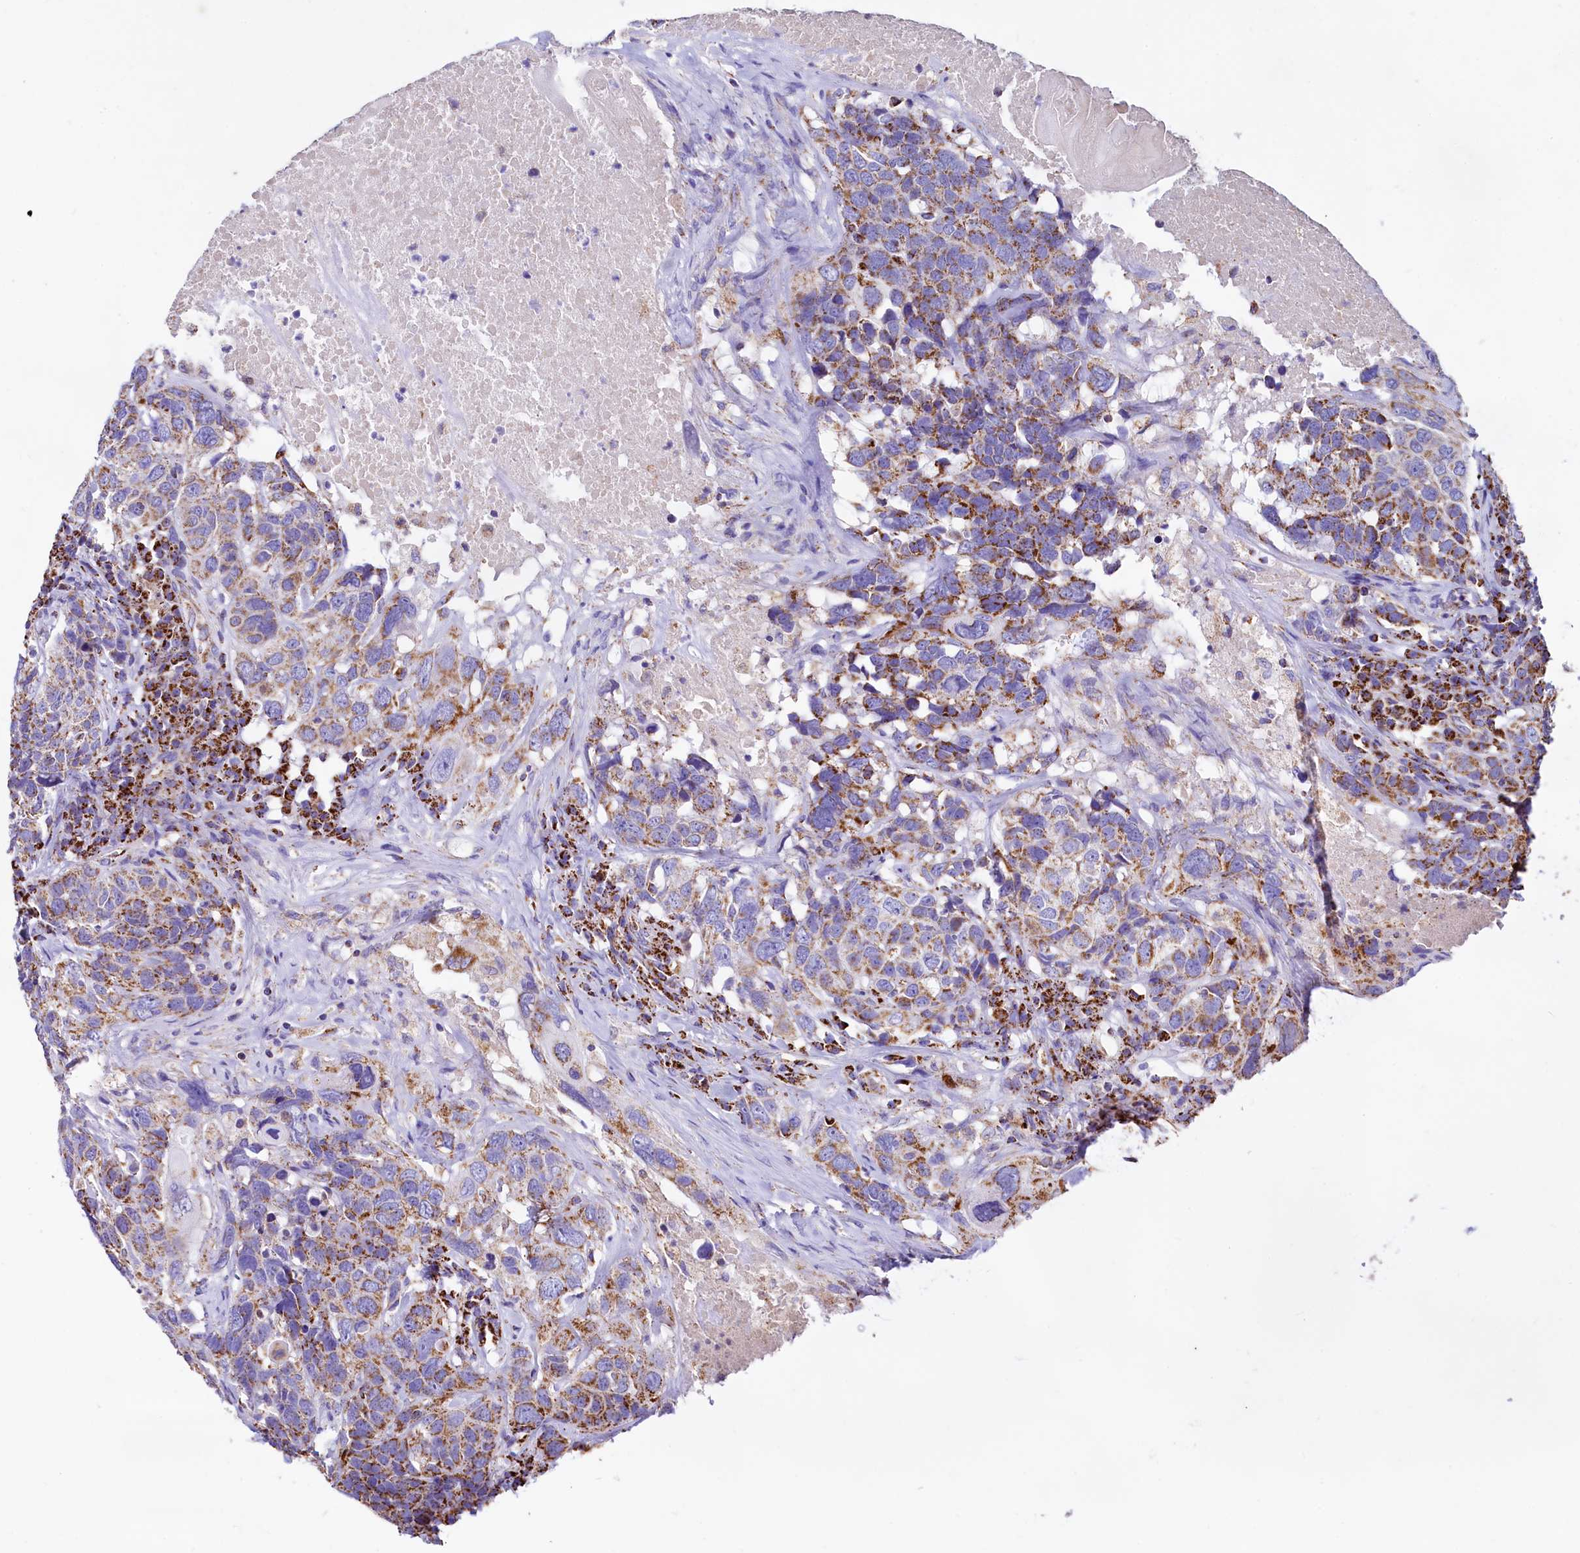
{"staining": {"intensity": "moderate", "quantity": "25%-75%", "location": "cytoplasmic/membranous"}, "tissue": "head and neck cancer", "cell_type": "Tumor cells", "image_type": "cancer", "snomed": [{"axis": "morphology", "description": "Squamous cell carcinoma, NOS"}, {"axis": "topography", "description": "Head-Neck"}], "caption": "Squamous cell carcinoma (head and neck) stained with a protein marker reveals moderate staining in tumor cells.", "gene": "IDH3A", "patient": {"sex": "male", "age": 66}}